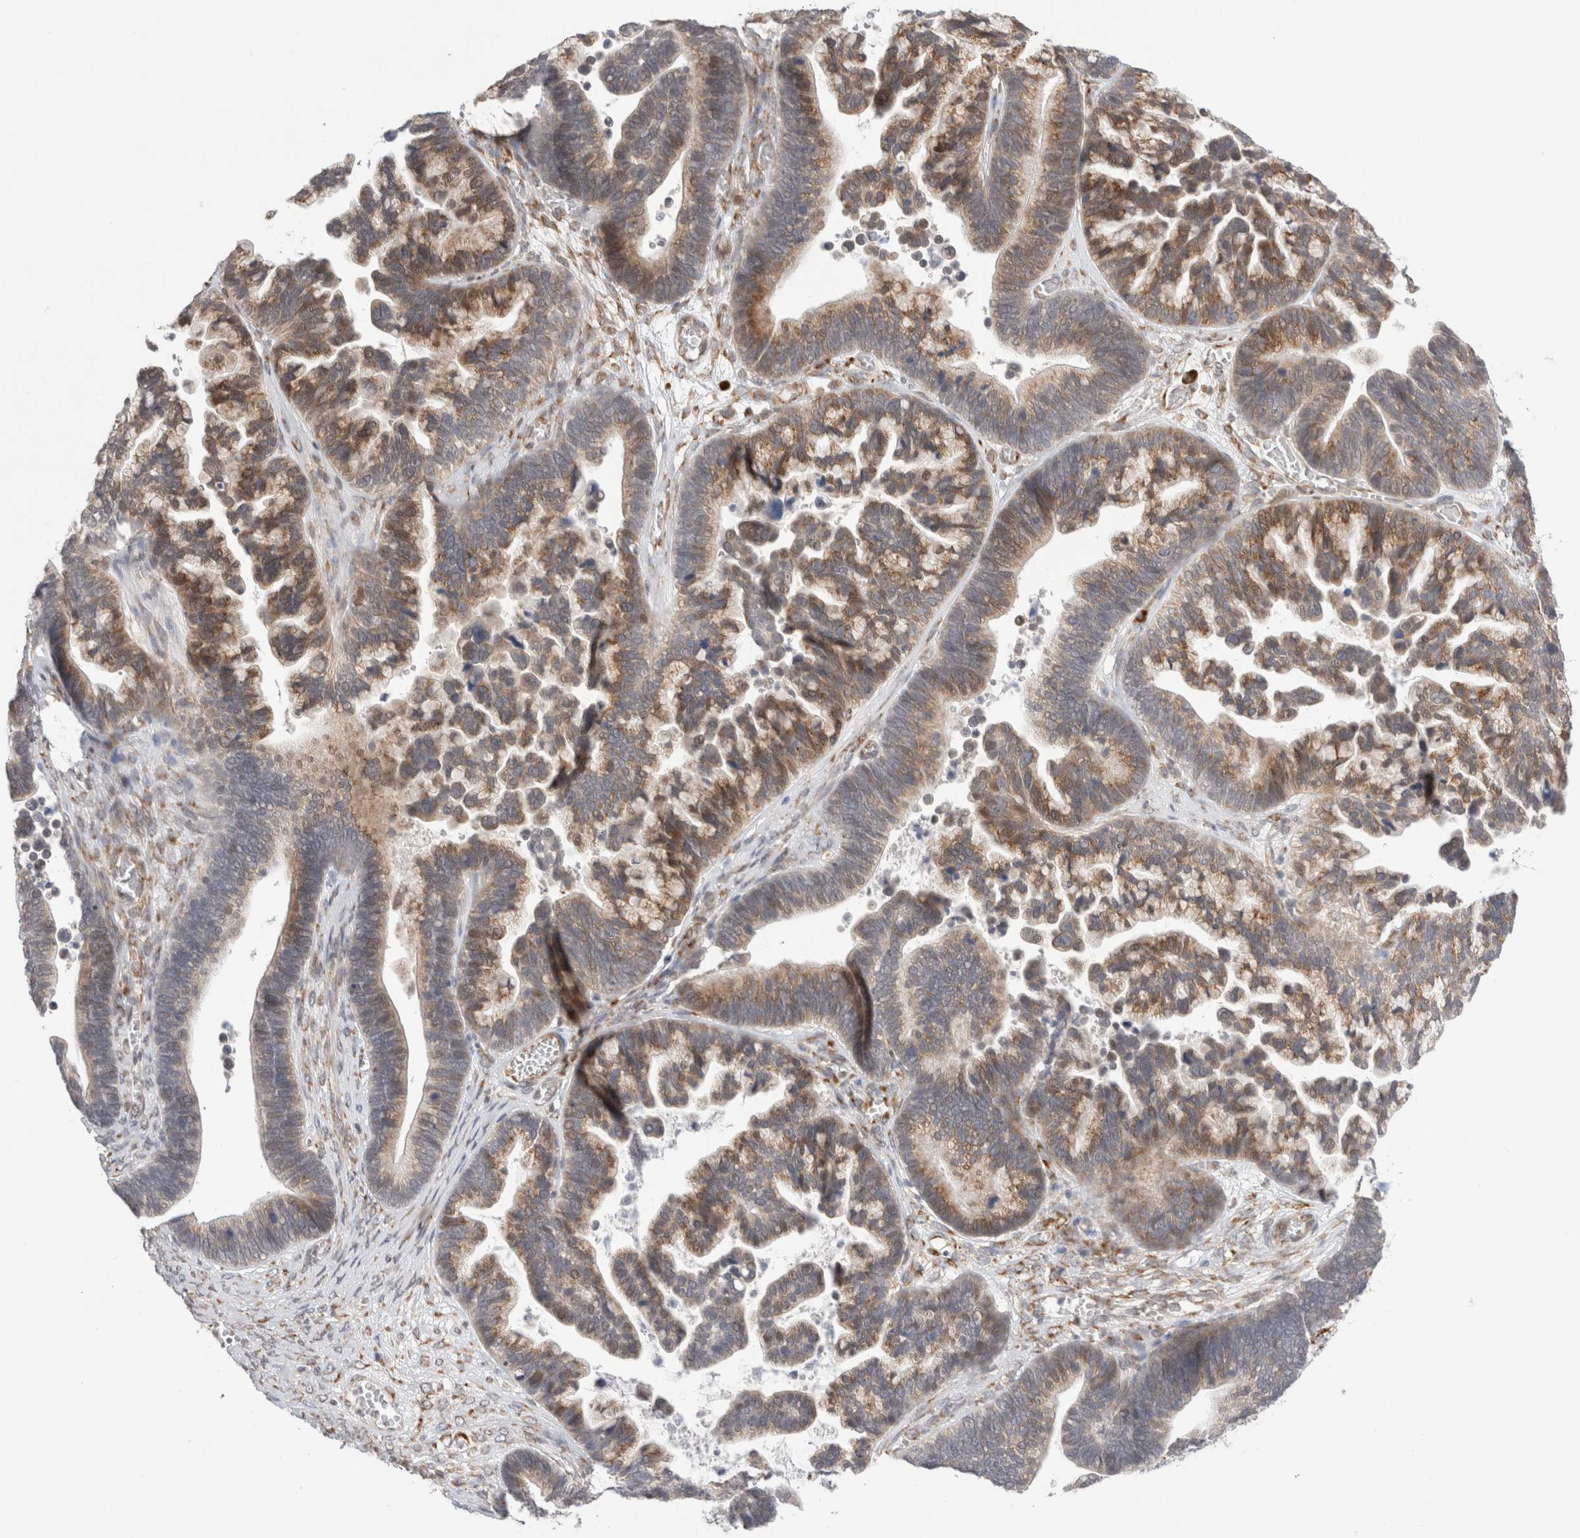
{"staining": {"intensity": "moderate", "quantity": ">75%", "location": "cytoplasmic/membranous"}, "tissue": "ovarian cancer", "cell_type": "Tumor cells", "image_type": "cancer", "snomed": [{"axis": "morphology", "description": "Cystadenocarcinoma, serous, NOS"}, {"axis": "topography", "description": "Ovary"}], "caption": "High-power microscopy captured an immunohistochemistry (IHC) photomicrograph of ovarian serous cystadenocarcinoma, revealing moderate cytoplasmic/membranous positivity in about >75% of tumor cells. (Stains: DAB in brown, nuclei in blue, Microscopy: brightfield microscopy at high magnification).", "gene": "HDLBP", "patient": {"sex": "female", "age": 56}}